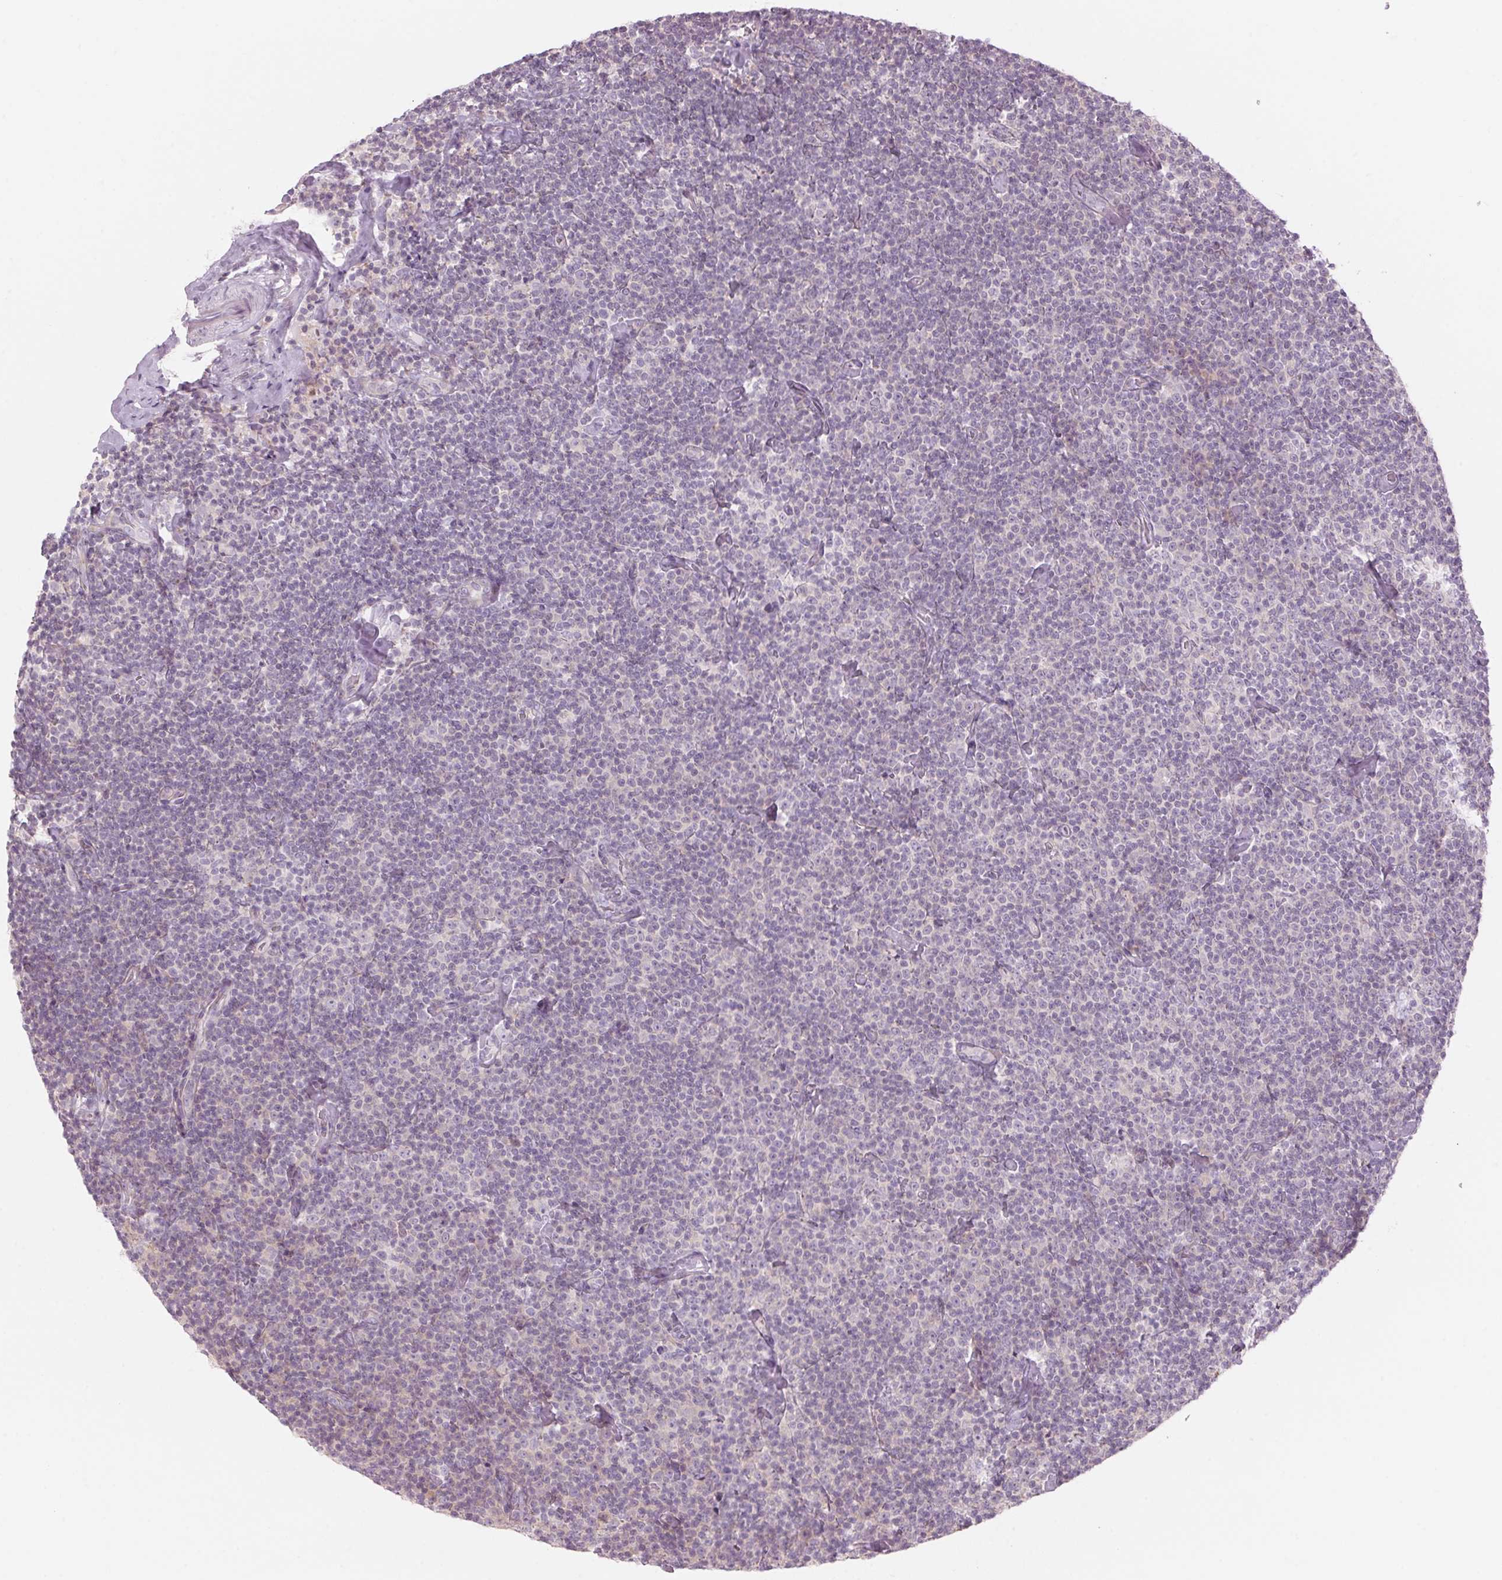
{"staining": {"intensity": "negative", "quantity": "none", "location": "none"}, "tissue": "lymphoma", "cell_type": "Tumor cells", "image_type": "cancer", "snomed": [{"axis": "morphology", "description": "Malignant lymphoma, non-Hodgkin's type, Low grade"}, {"axis": "topography", "description": "Lymph node"}], "caption": "Photomicrograph shows no protein positivity in tumor cells of malignant lymphoma, non-Hodgkin's type (low-grade) tissue. (DAB (3,3'-diaminobenzidine) immunohistochemistry visualized using brightfield microscopy, high magnification).", "gene": "GNMT", "patient": {"sex": "male", "age": 81}}